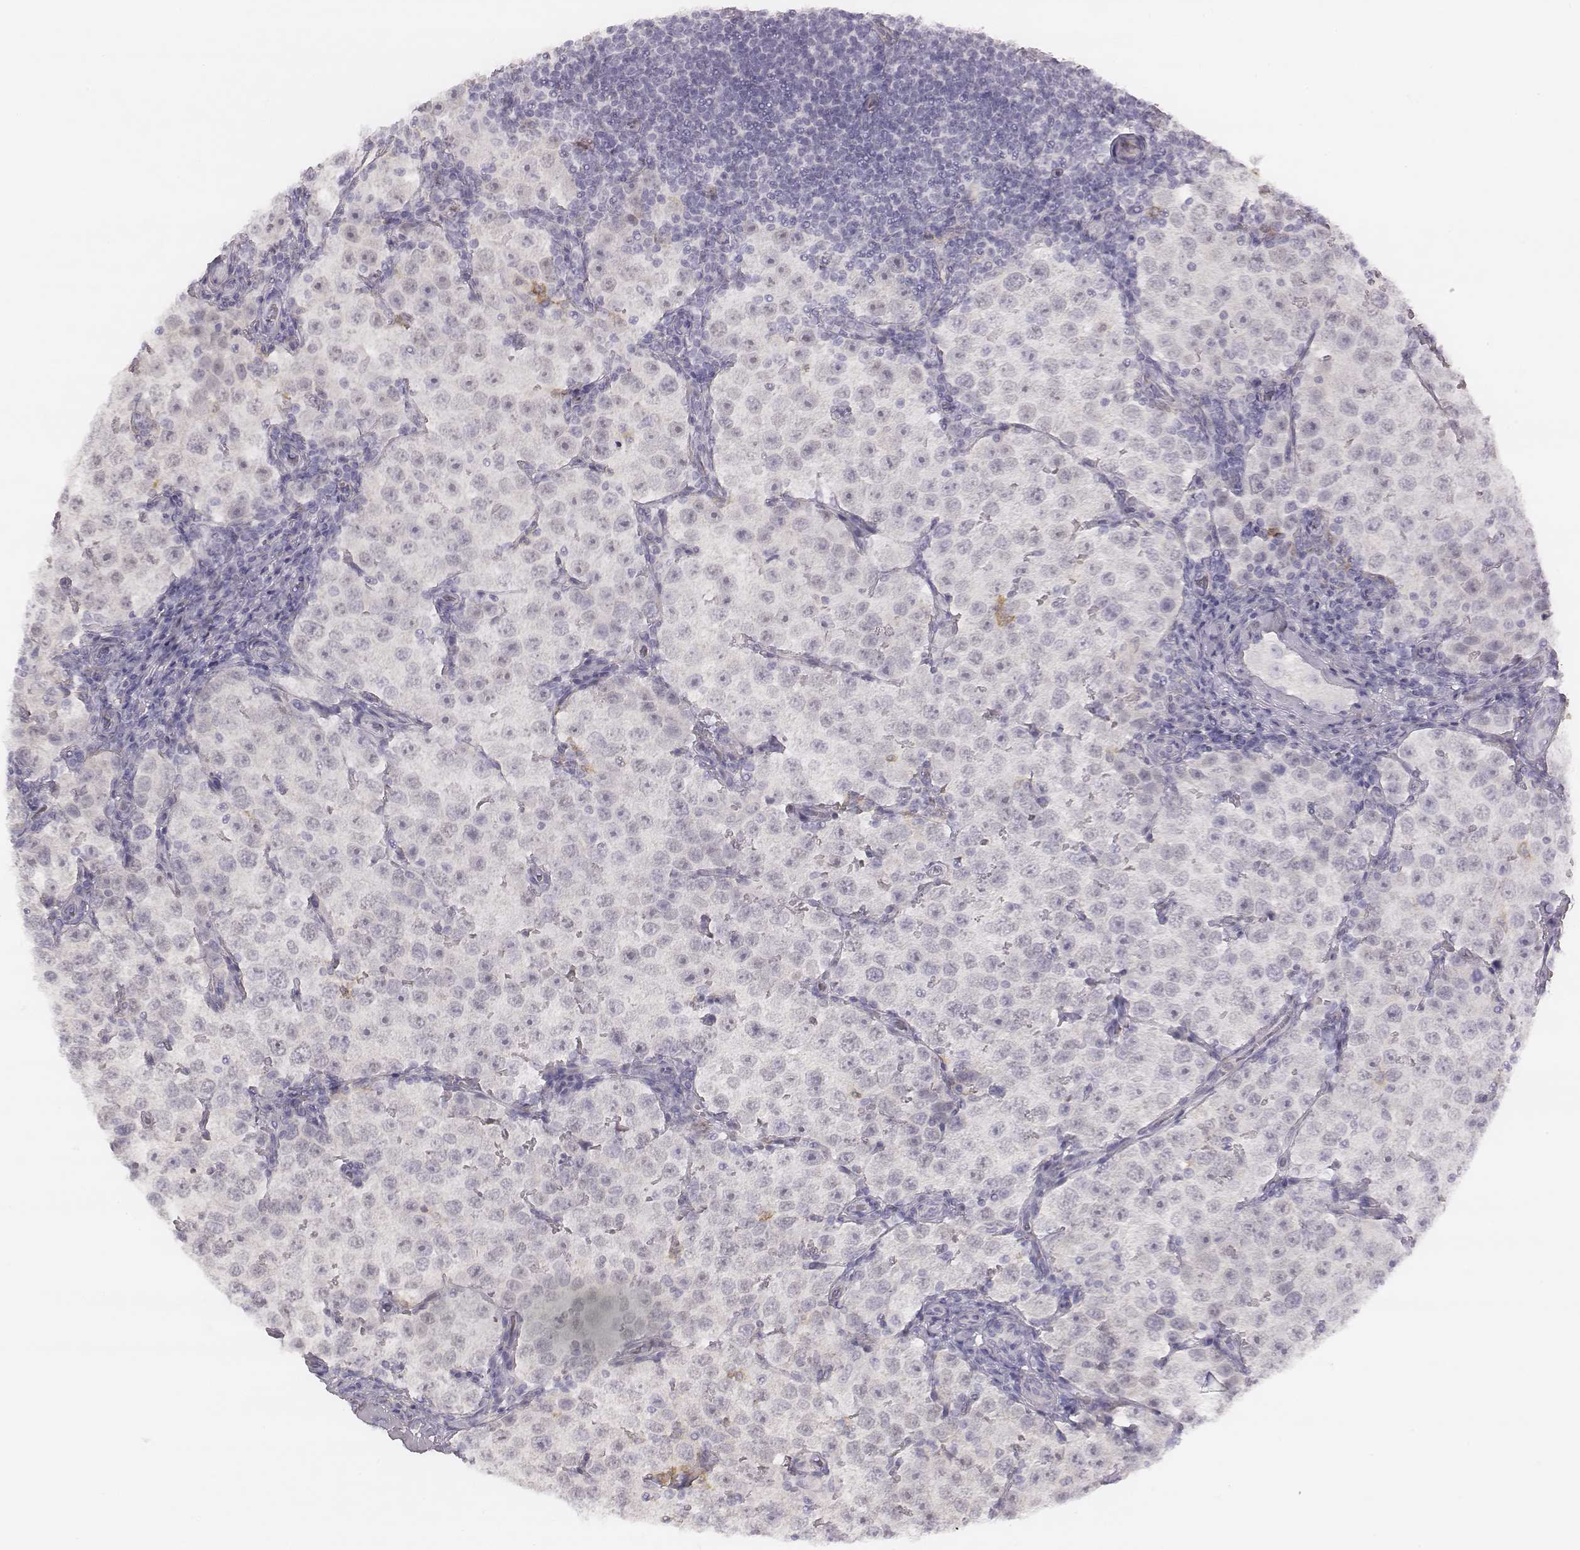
{"staining": {"intensity": "negative", "quantity": "none", "location": "none"}, "tissue": "testis cancer", "cell_type": "Tumor cells", "image_type": "cancer", "snomed": [{"axis": "morphology", "description": "Seminoma, NOS"}, {"axis": "topography", "description": "Testis"}], "caption": "Immunohistochemistry micrograph of testis cancer (seminoma) stained for a protein (brown), which exhibits no positivity in tumor cells. (IHC, brightfield microscopy, high magnification).", "gene": "KCNJ12", "patient": {"sex": "male", "age": 37}}